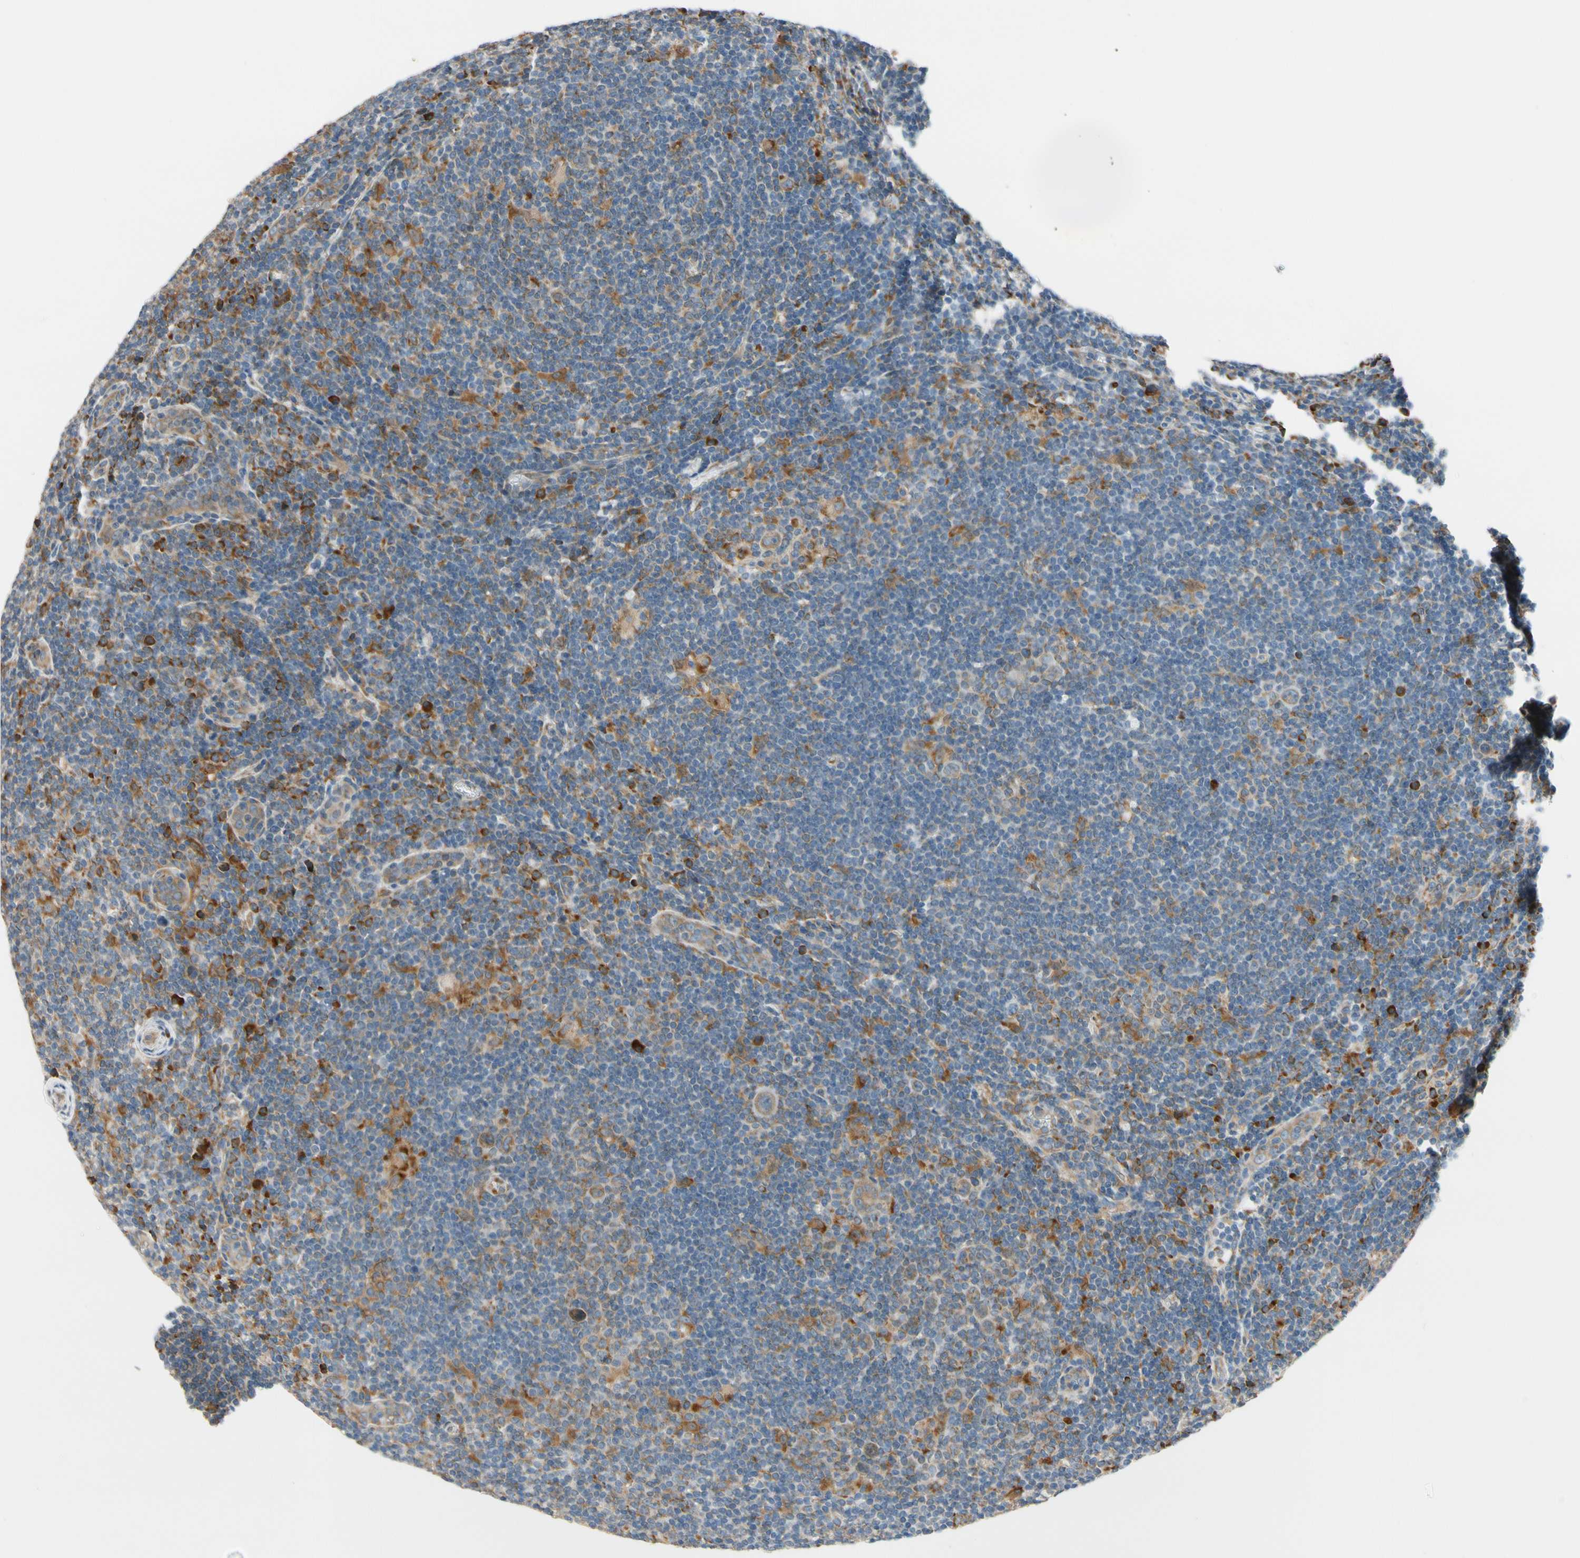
{"staining": {"intensity": "weak", "quantity": ">75%", "location": "cytoplasmic/membranous"}, "tissue": "lymphoma", "cell_type": "Tumor cells", "image_type": "cancer", "snomed": [{"axis": "morphology", "description": "Hodgkin's disease, NOS"}, {"axis": "topography", "description": "Lymph node"}], "caption": "A brown stain highlights weak cytoplasmic/membranous staining of a protein in human Hodgkin's disease tumor cells.", "gene": "RPN2", "patient": {"sex": "female", "age": 57}}